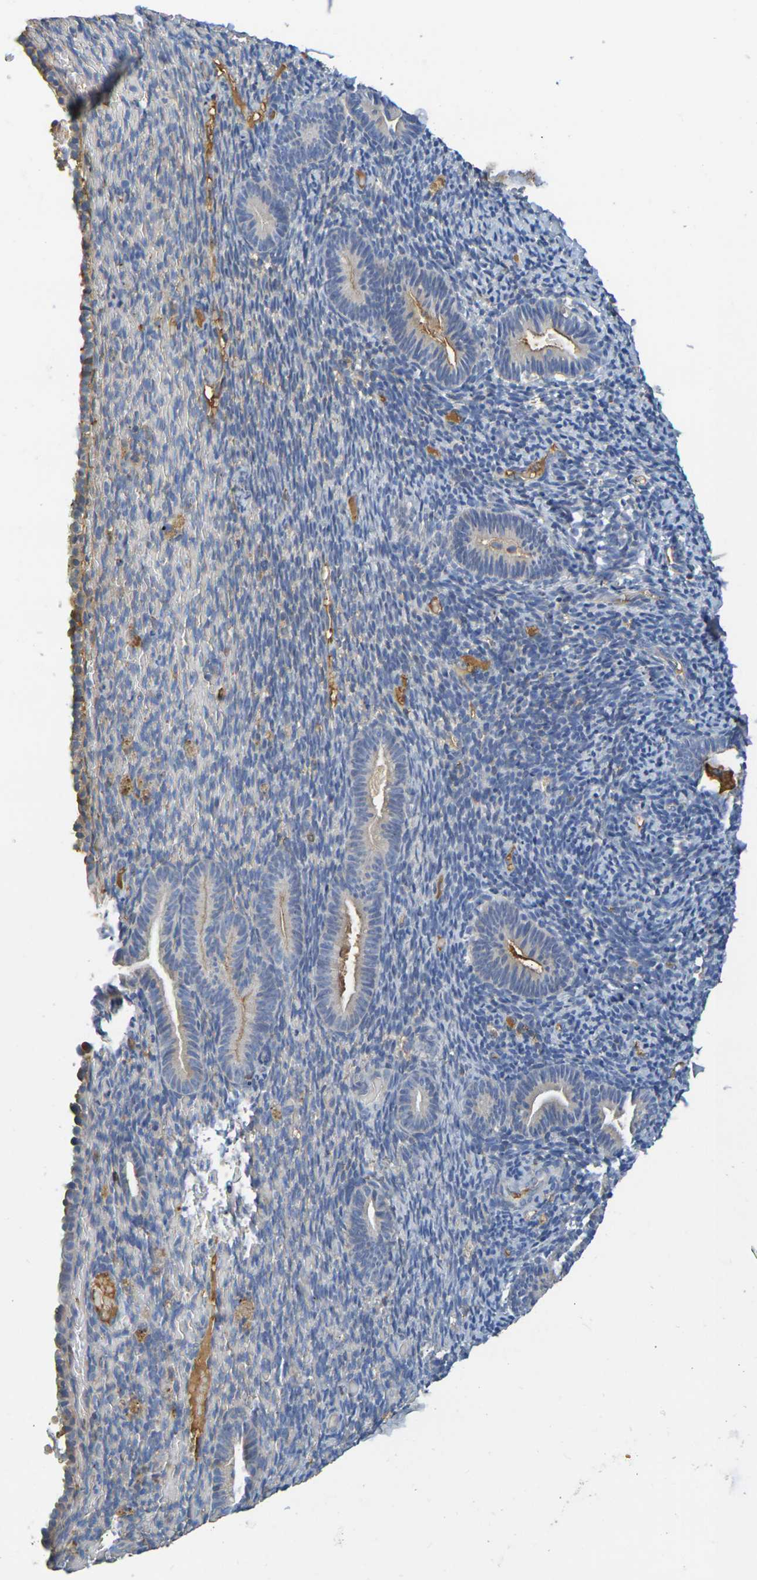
{"staining": {"intensity": "weak", "quantity": "25%-75%", "location": "cytoplasmic/membranous"}, "tissue": "endometrium", "cell_type": "Cells in endometrial stroma", "image_type": "normal", "snomed": [{"axis": "morphology", "description": "Normal tissue, NOS"}, {"axis": "topography", "description": "Endometrium"}], "caption": "Weak cytoplasmic/membranous positivity for a protein is appreciated in approximately 25%-75% of cells in endometrial stroma of unremarkable endometrium using immunohistochemistry.", "gene": "C1QA", "patient": {"sex": "female", "age": 51}}